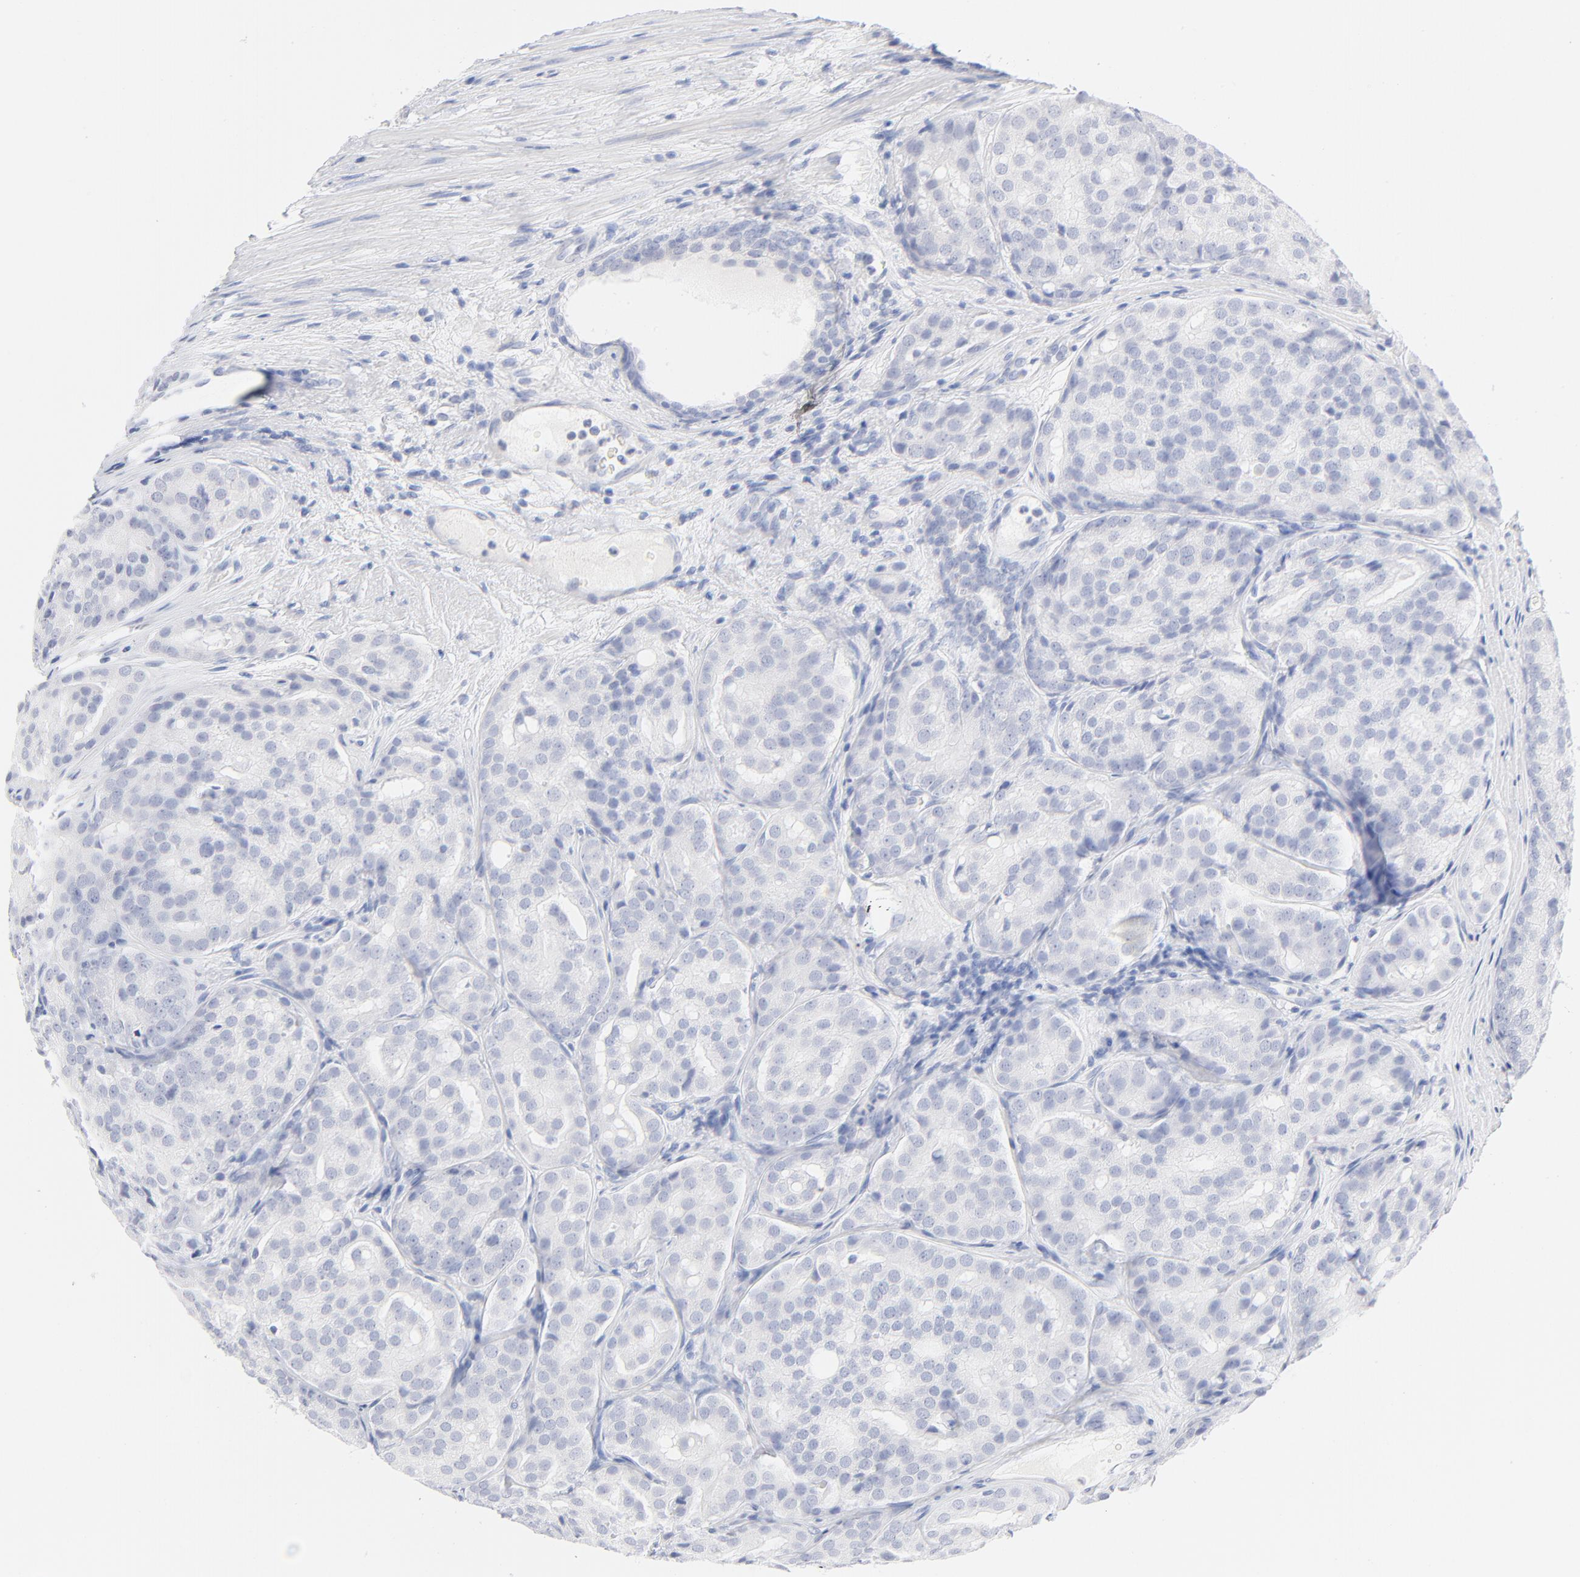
{"staining": {"intensity": "negative", "quantity": "none", "location": "none"}, "tissue": "prostate cancer", "cell_type": "Tumor cells", "image_type": "cancer", "snomed": [{"axis": "morphology", "description": "Adenocarcinoma, High grade"}, {"axis": "topography", "description": "Prostate"}], "caption": "Protein analysis of adenocarcinoma (high-grade) (prostate) displays no significant staining in tumor cells.", "gene": "ONECUT1", "patient": {"sex": "male", "age": 64}}